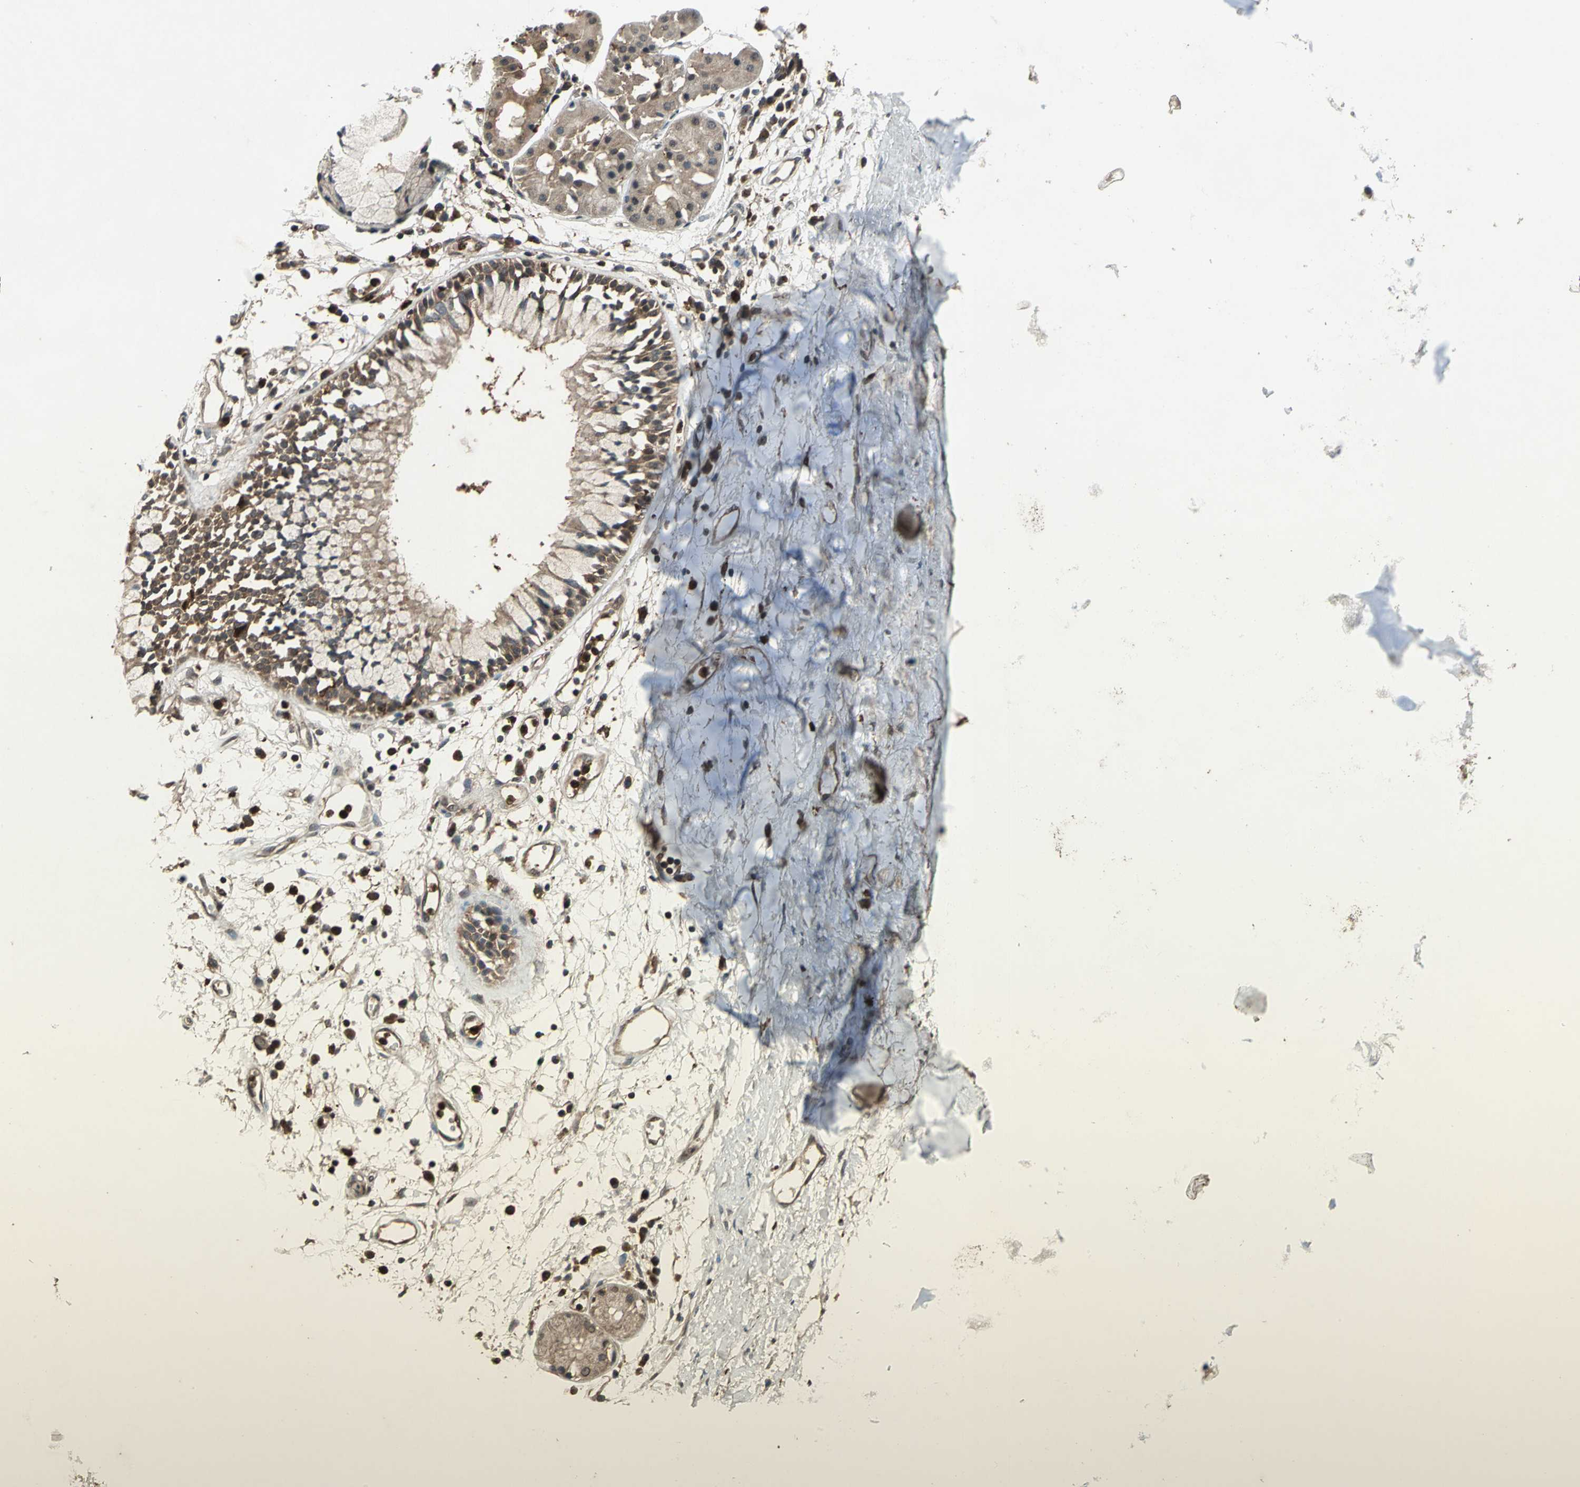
{"staining": {"intensity": "moderate", "quantity": ">75%", "location": "cytoplasmic/membranous"}, "tissue": "adipose tissue", "cell_type": "Adipocytes", "image_type": "normal", "snomed": [{"axis": "morphology", "description": "Normal tissue, NOS"}, {"axis": "morphology", "description": "Adenocarcinoma, NOS"}, {"axis": "topography", "description": "Cartilage tissue"}, {"axis": "topography", "description": "Bronchus"}, {"axis": "topography", "description": "Lung"}], "caption": "This histopathology image demonstrates benign adipose tissue stained with immunohistochemistry to label a protein in brown. The cytoplasmic/membranous of adipocytes show moderate positivity for the protein. Nuclei are counter-stained blue.", "gene": "PYCARD", "patient": {"sex": "female", "age": 67}}